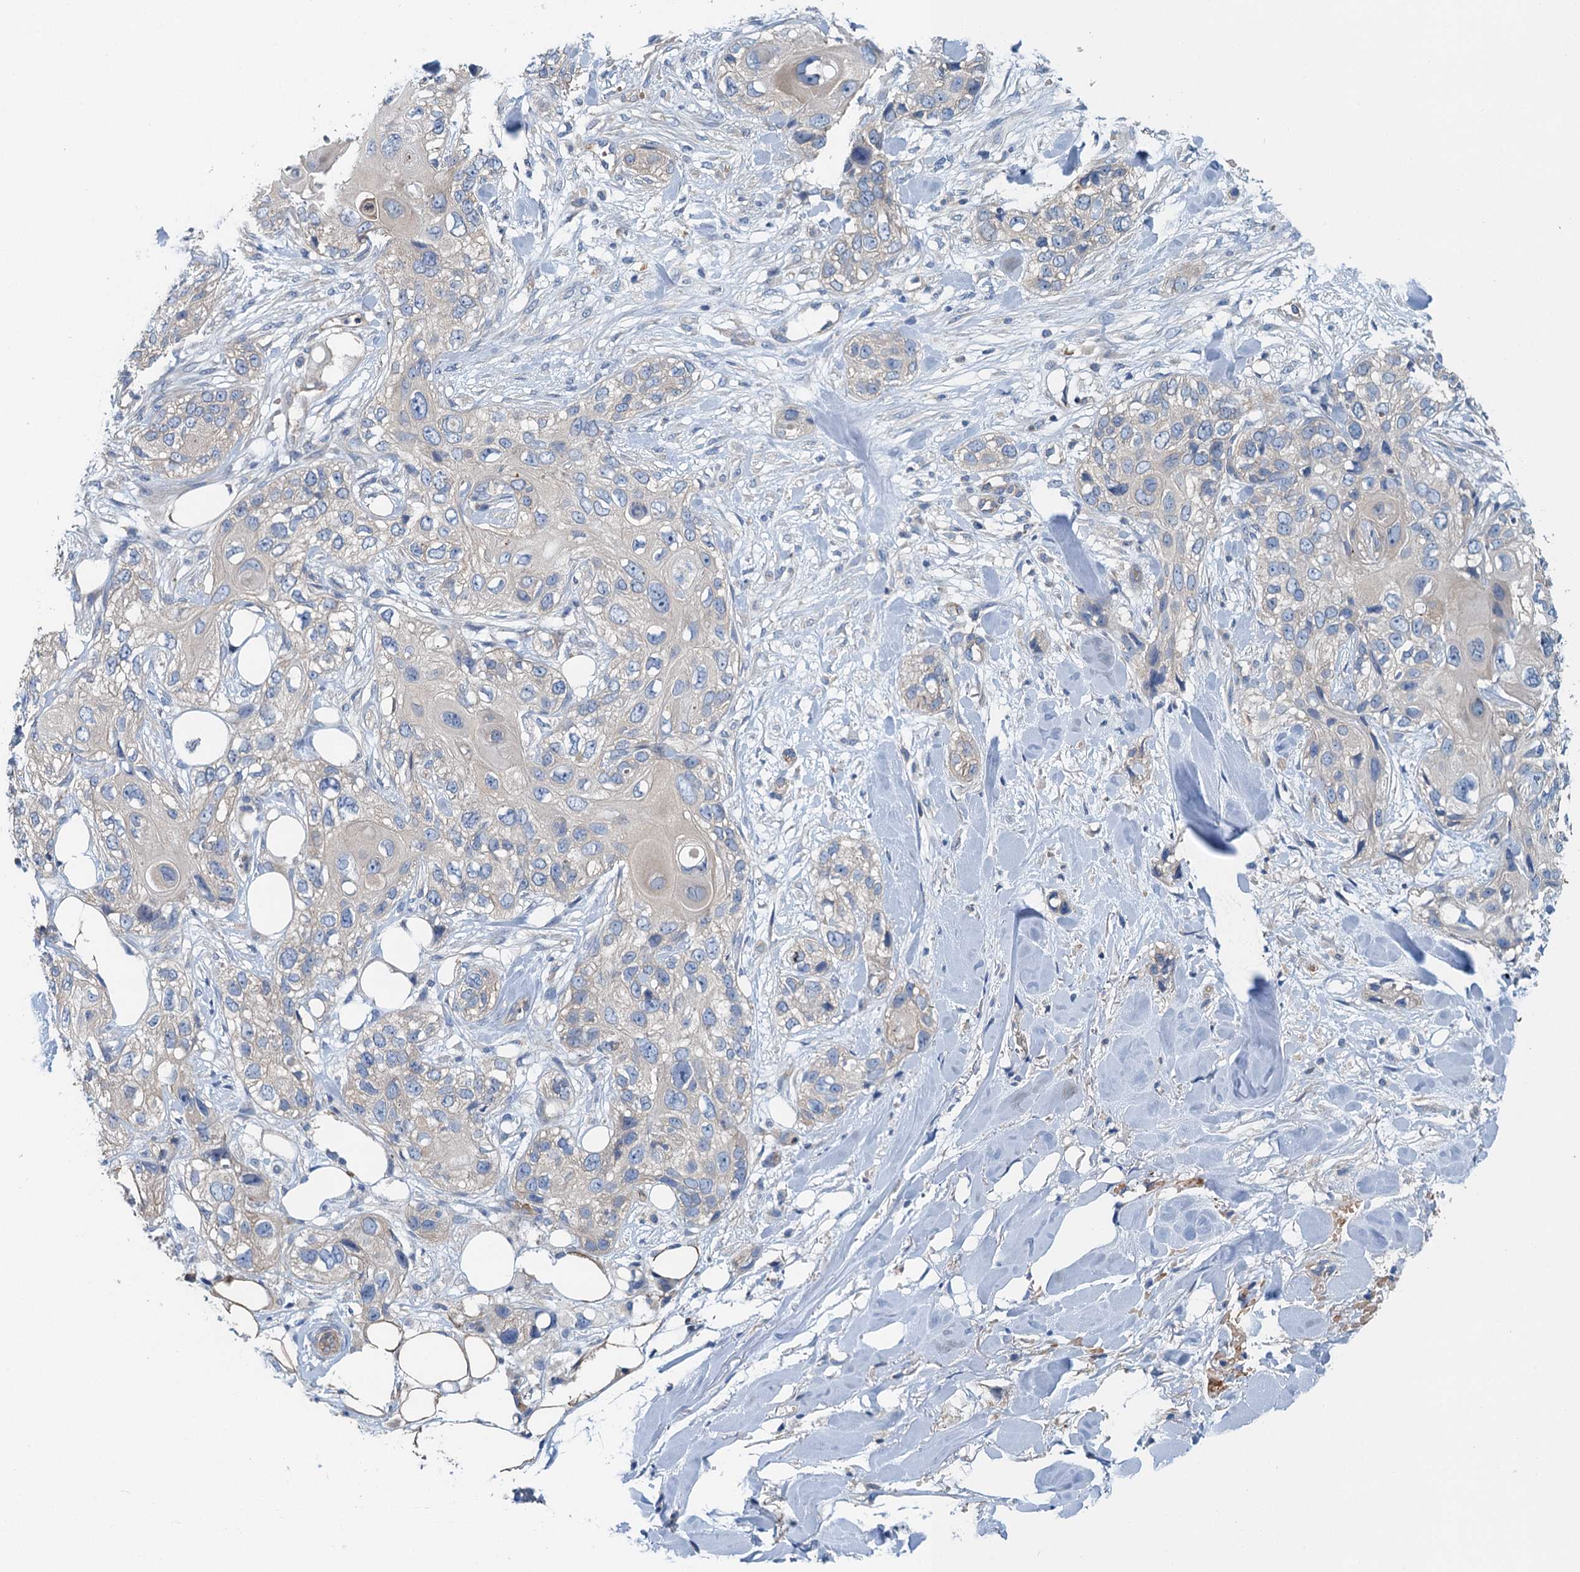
{"staining": {"intensity": "negative", "quantity": "none", "location": "none"}, "tissue": "skin cancer", "cell_type": "Tumor cells", "image_type": "cancer", "snomed": [{"axis": "morphology", "description": "Normal tissue, NOS"}, {"axis": "morphology", "description": "Squamous cell carcinoma, NOS"}, {"axis": "topography", "description": "Skin"}], "caption": "Immunohistochemical staining of skin cancer (squamous cell carcinoma) displays no significant expression in tumor cells.", "gene": "ROGDI", "patient": {"sex": "male", "age": 72}}